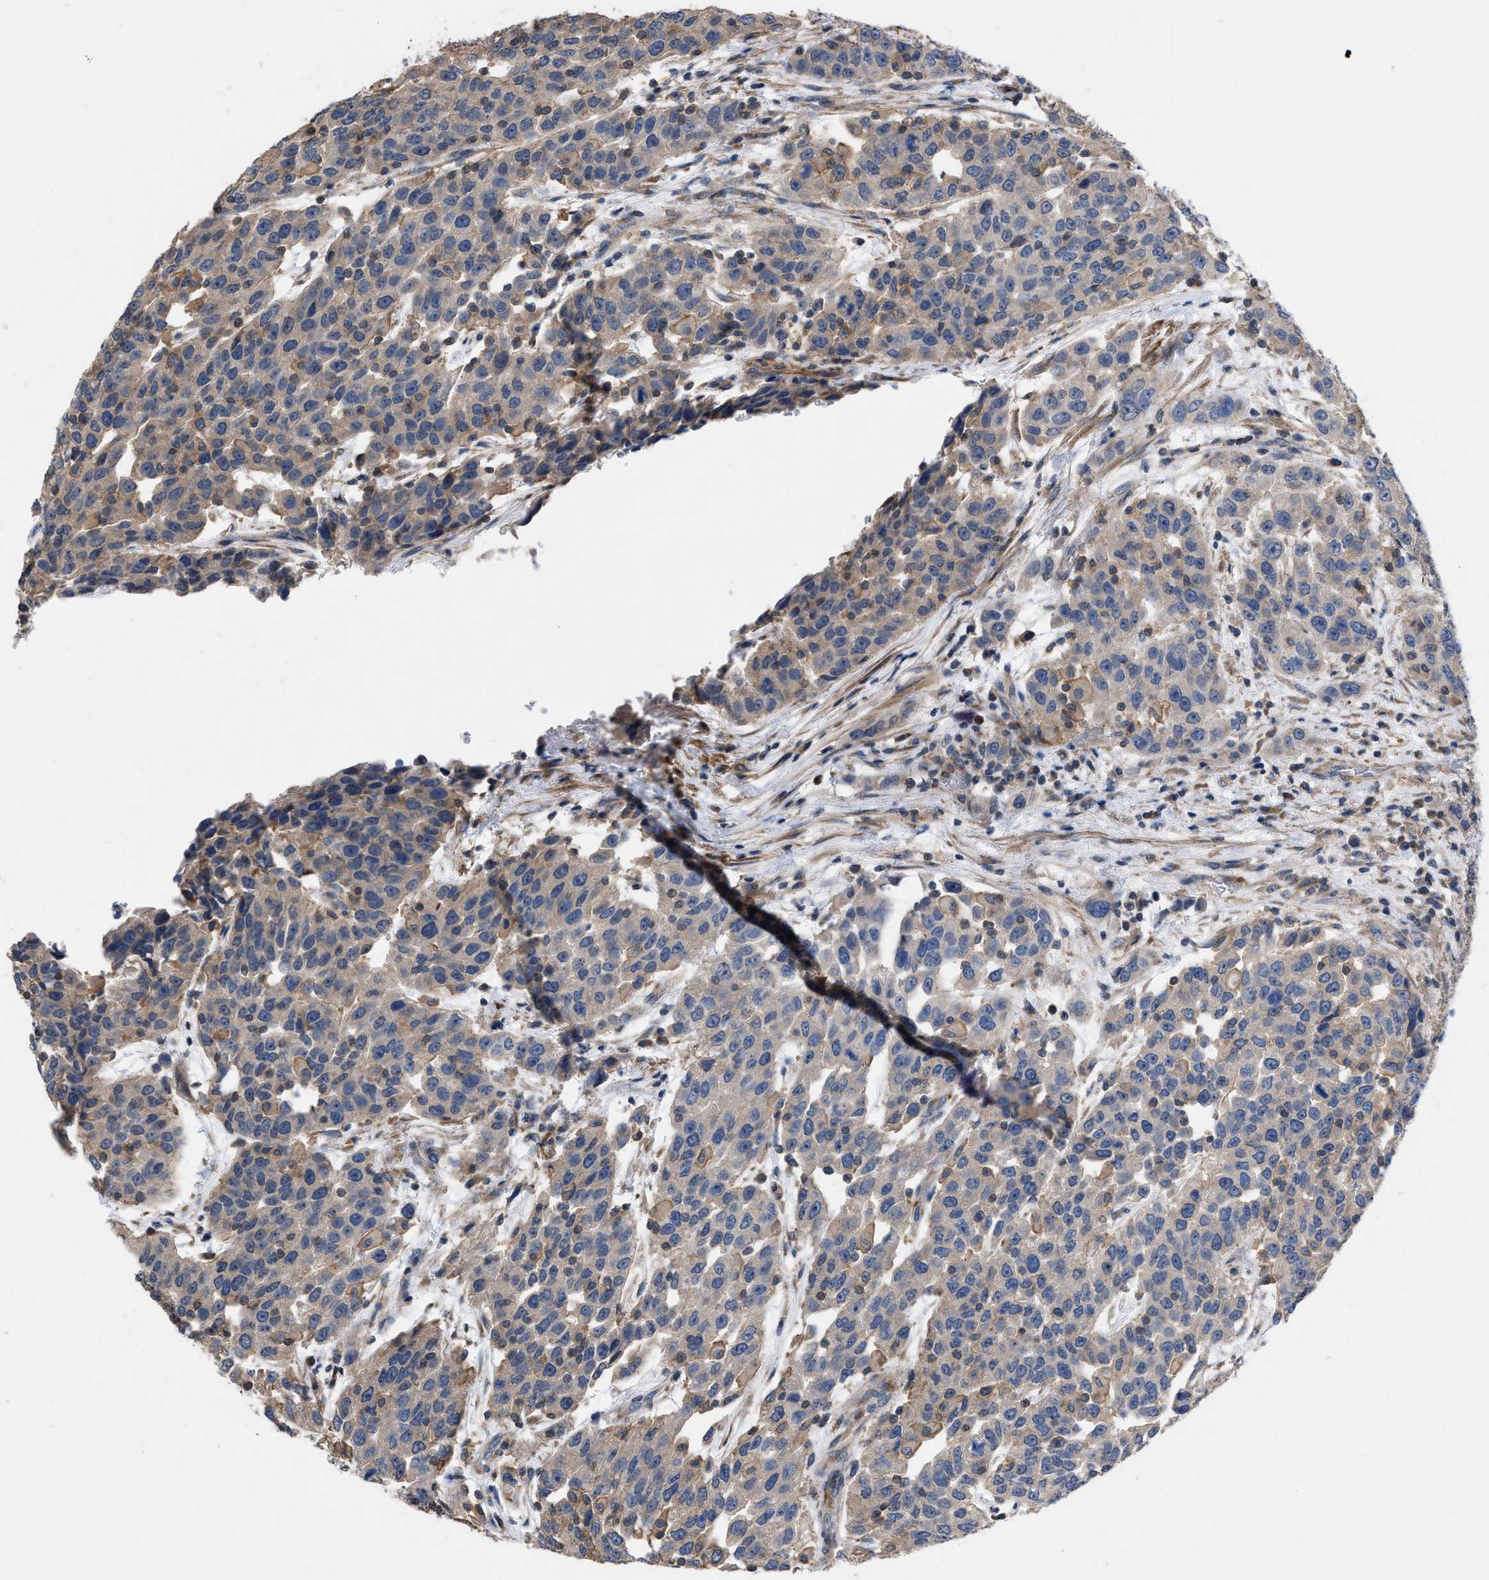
{"staining": {"intensity": "weak", "quantity": "<25%", "location": "cytoplasmic/membranous"}, "tissue": "urothelial cancer", "cell_type": "Tumor cells", "image_type": "cancer", "snomed": [{"axis": "morphology", "description": "Urothelial carcinoma, High grade"}, {"axis": "topography", "description": "Urinary bladder"}], "caption": "High power microscopy histopathology image of an immunohistochemistry image of high-grade urothelial carcinoma, revealing no significant positivity in tumor cells.", "gene": "TMEM131", "patient": {"sex": "female", "age": 80}}